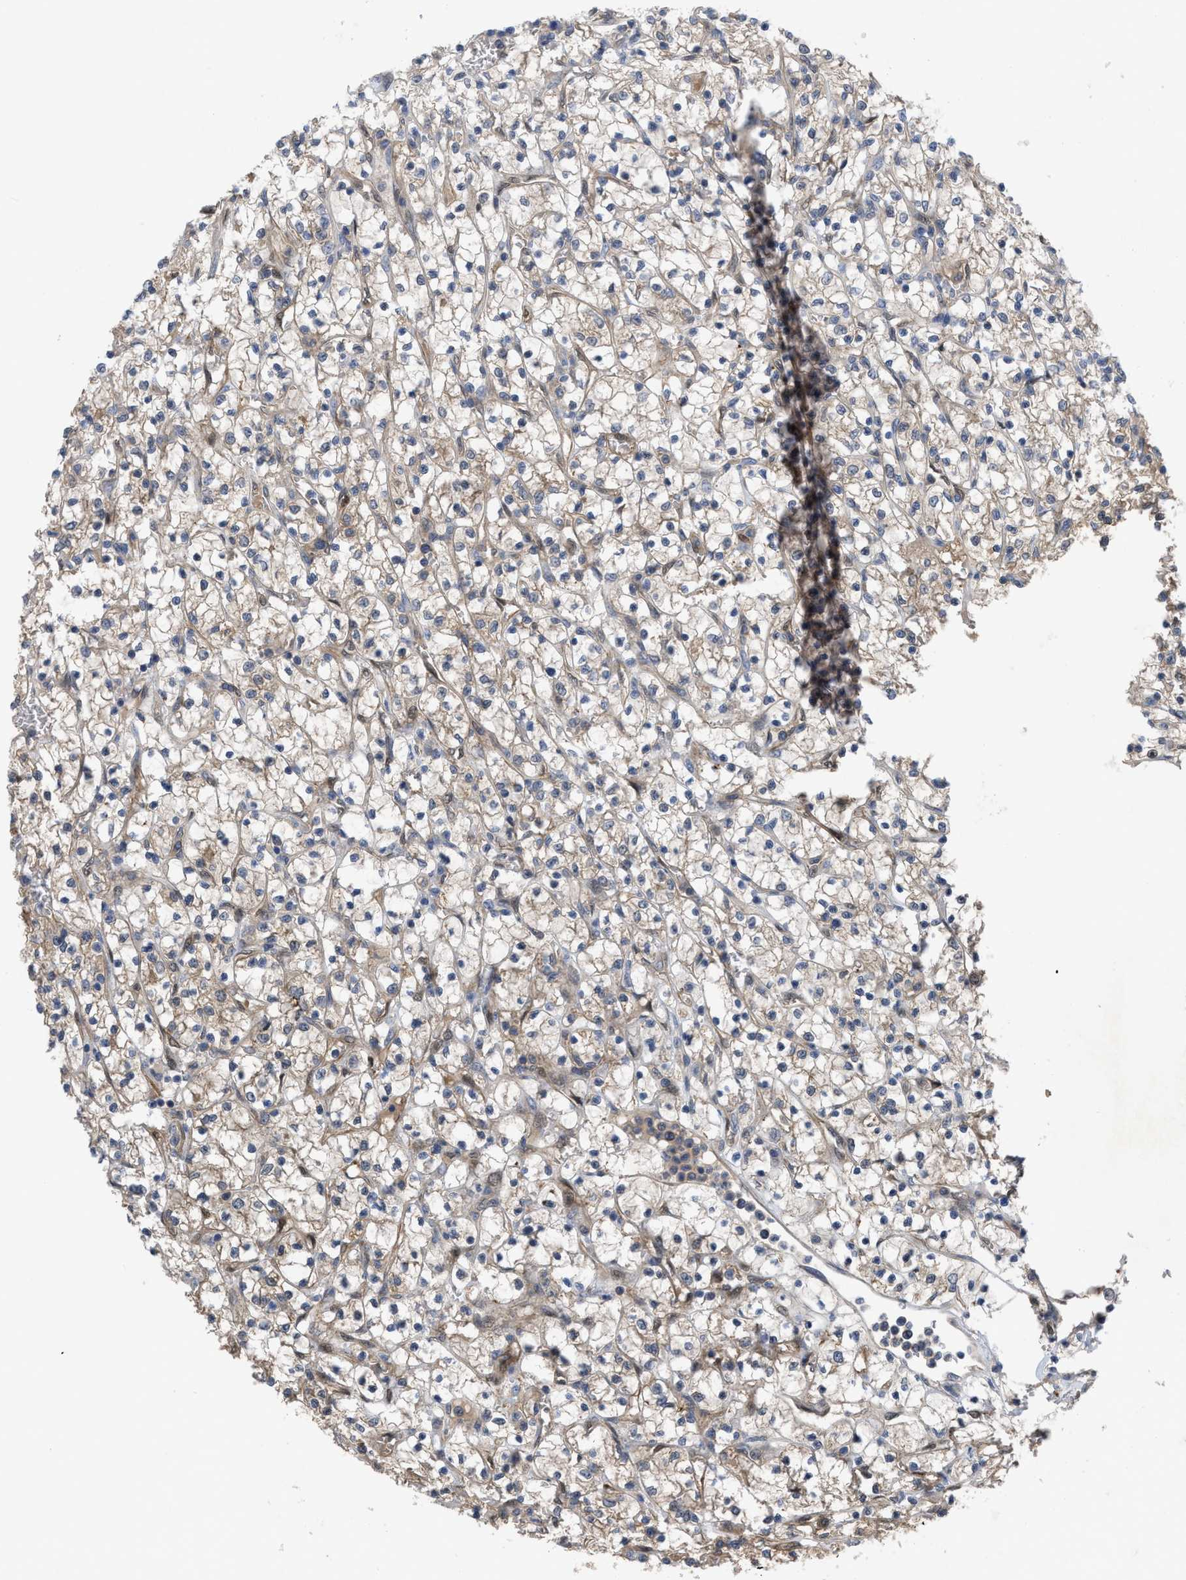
{"staining": {"intensity": "weak", "quantity": ">75%", "location": "cytoplasmic/membranous"}, "tissue": "renal cancer", "cell_type": "Tumor cells", "image_type": "cancer", "snomed": [{"axis": "morphology", "description": "Adenocarcinoma, NOS"}, {"axis": "topography", "description": "Kidney"}], "caption": "Protein staining of renal cancer tissue reveals weak cytoplasmic/membranous expression in about >75% of tumor cells.", "gene": "LDAF1", "patient": {"sex": "female", "age": 69}}